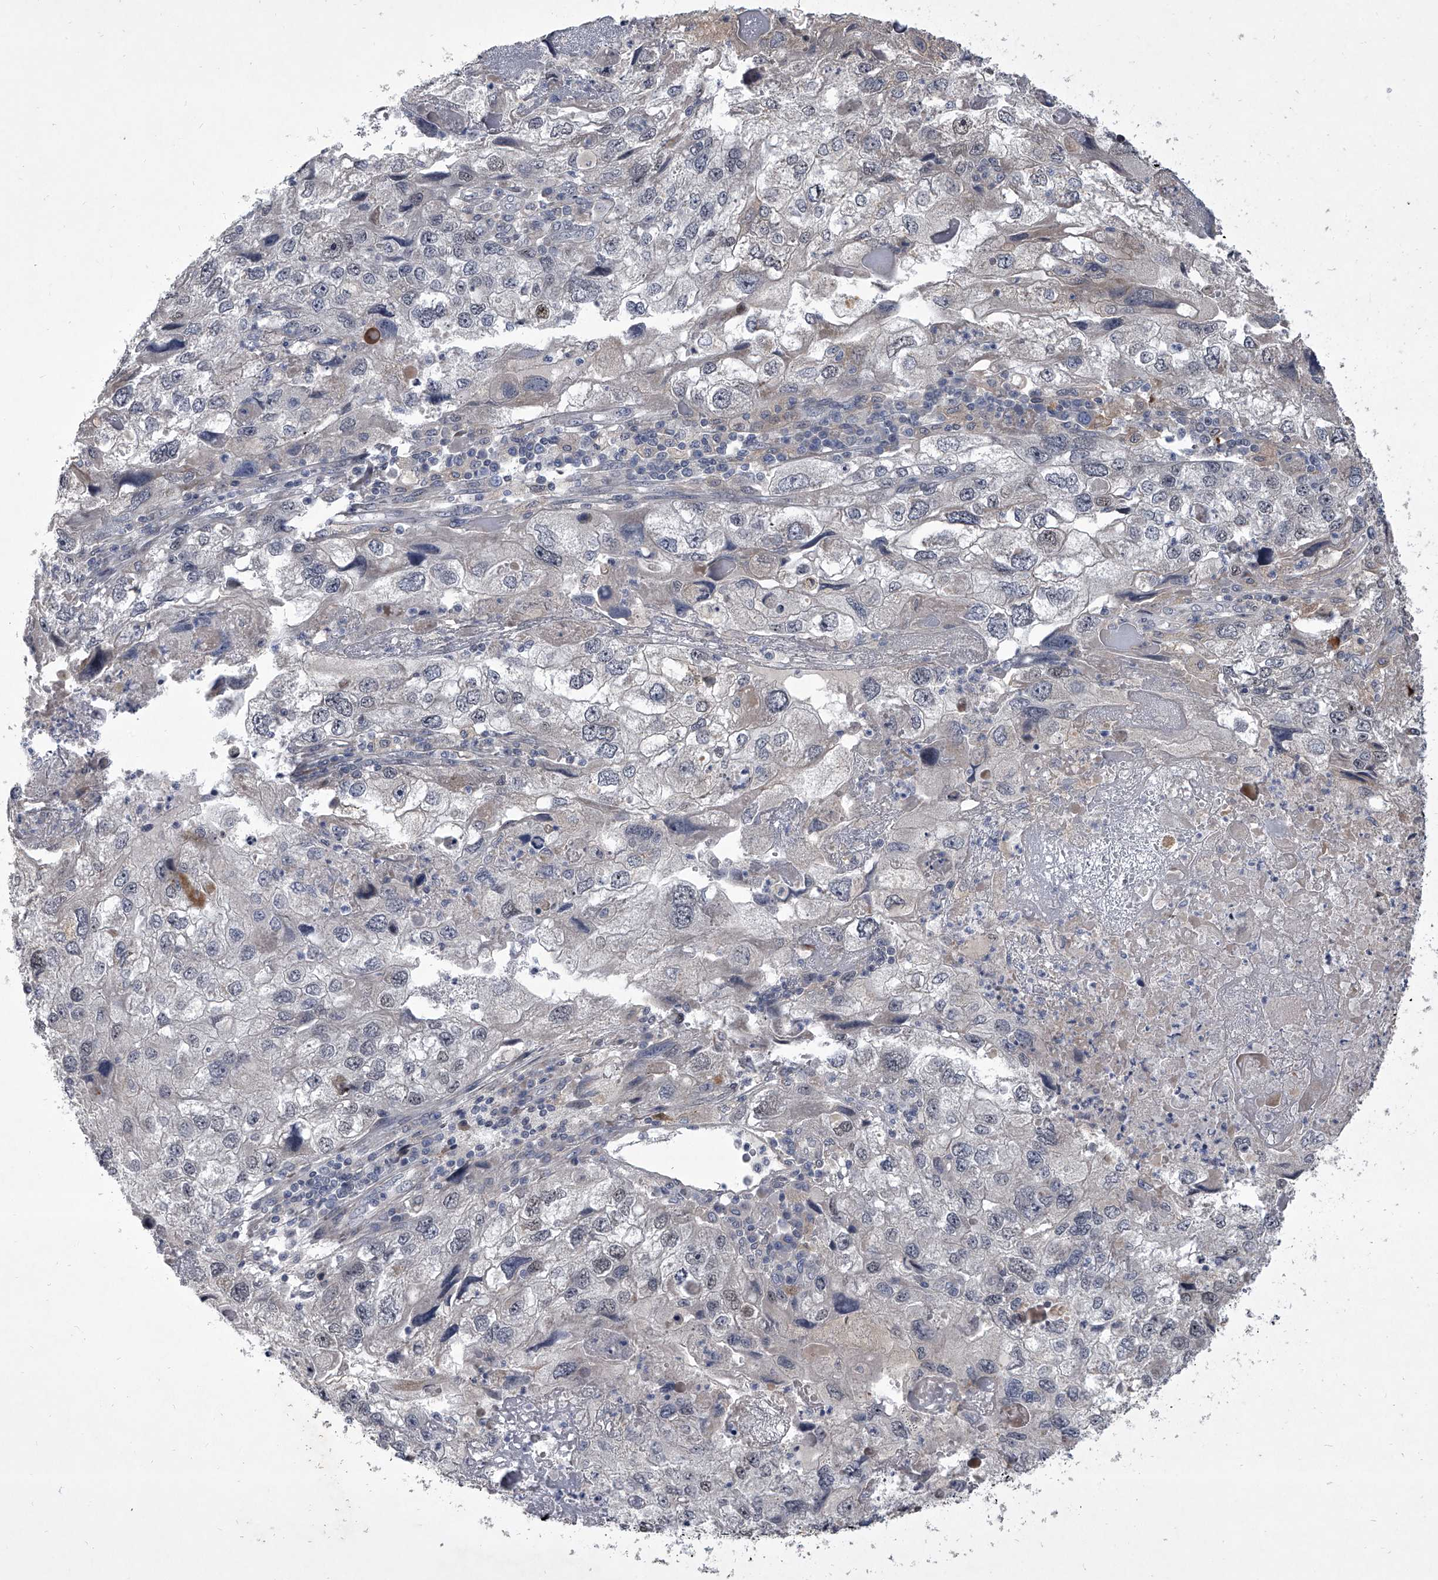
{"staining": {"intensity": "weak", "quantity": "<25%", "location": "cytoplasmic/membranous"}, "tissue": "endometrial cancer", "cell_type": "Tumor cells", "image_type": "cancer", "snomed": [{"axis": "morphology", "description": "Adenocarcinoma, NOS"}, {"axis": "topography", "description": "Endometrium"}], "caption": "High power microscopy histopathology image of an immunohistochemistry (IHC) histopathology image of endometrial cancer (adenocarcinoma), revealing no significant positivity in tumor cells.", "gene": "HEATR6", "patient": {"sex": "female", "age": 49}}